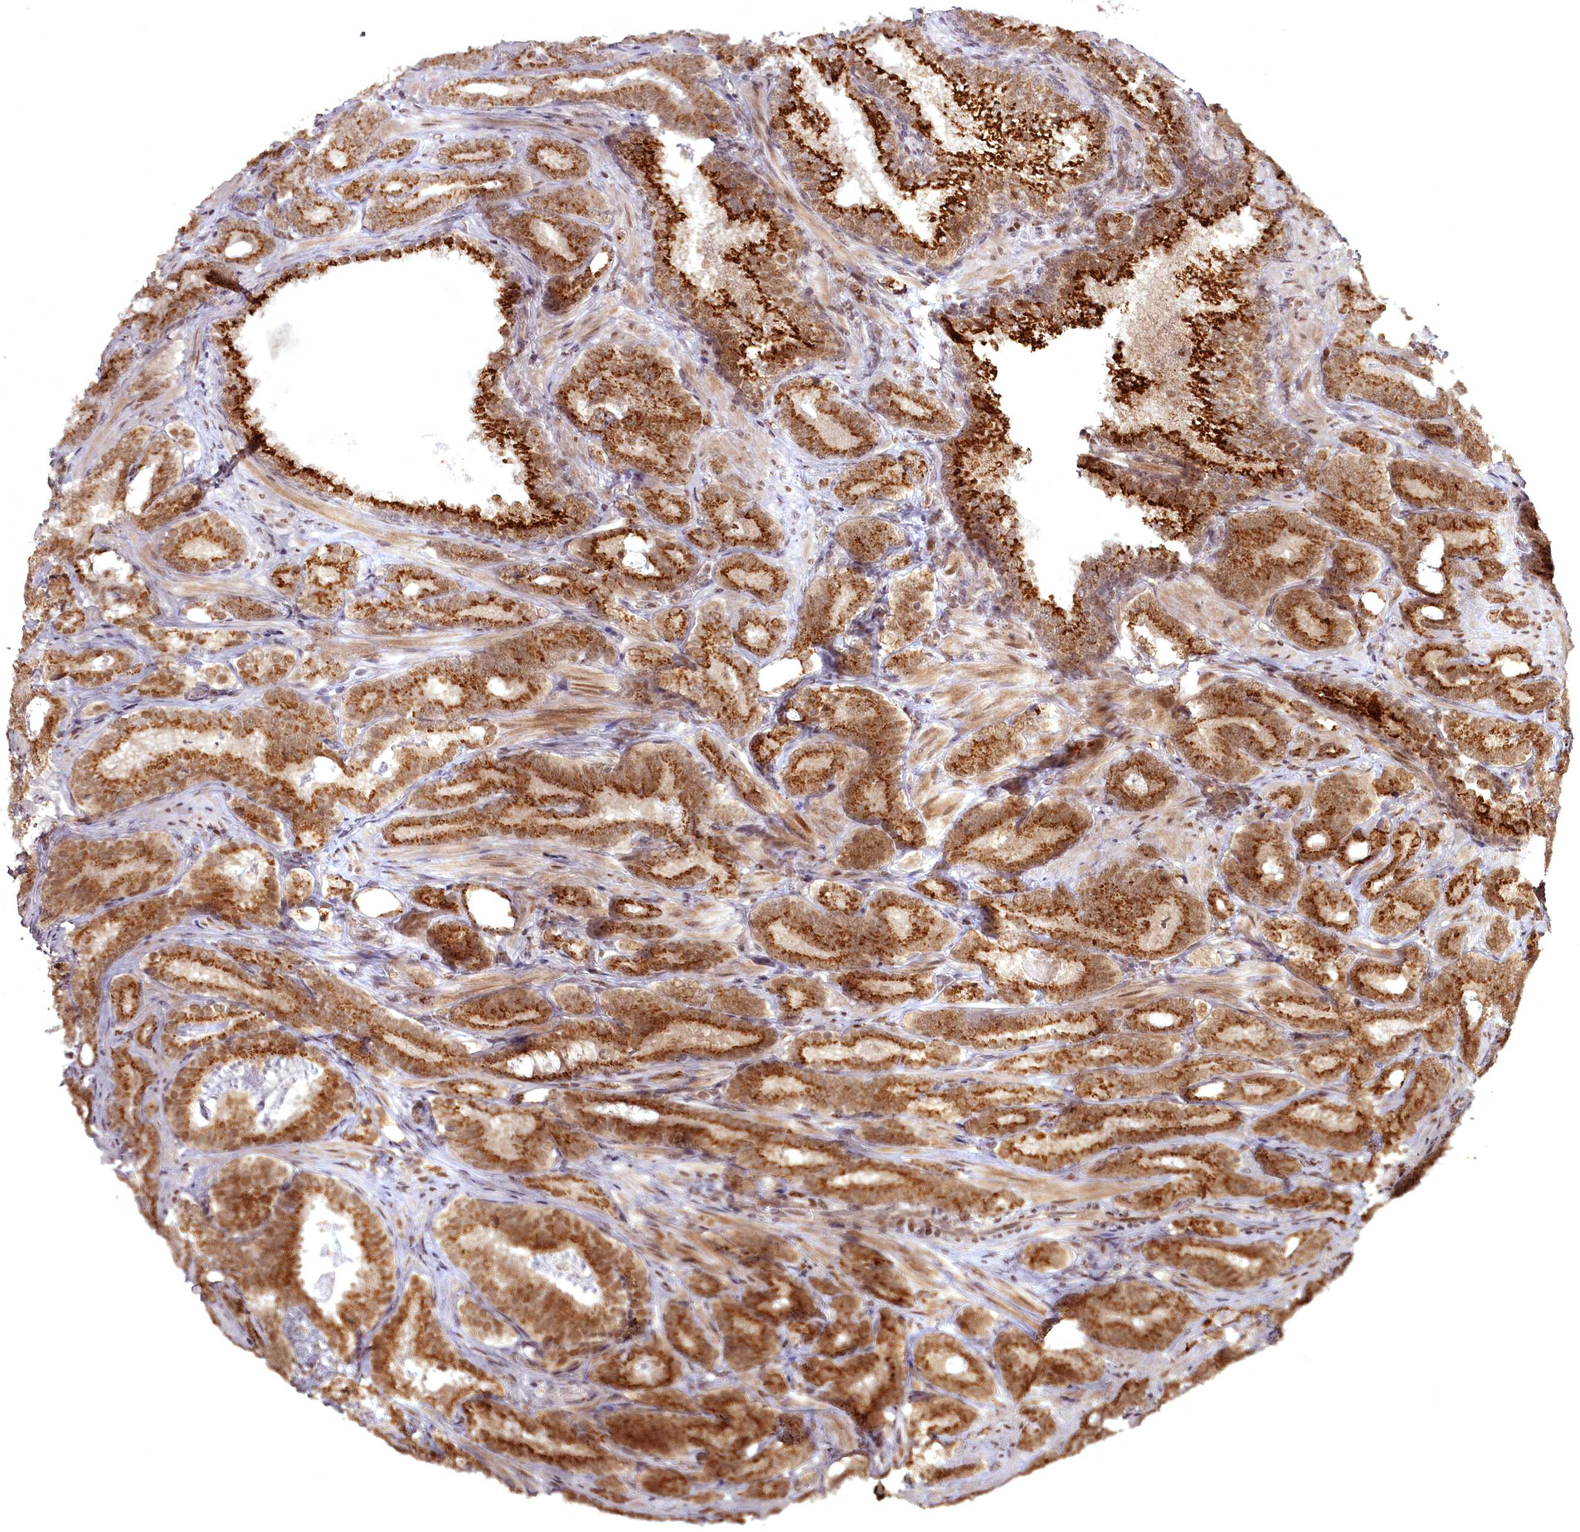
{"staining": {"intensity": "moderate", "quantity": ">75%", "location": "cytoplasmic/membranous,nuclear"}, "tissue": "prostate cancer", "cell_type": "Tumor cells", "image_type": "cancer", "snomed": [{"axis": "morphology", "description": "Adenocarcinoma, Low grade"}, {"axis": "topography", "description": "Prostate"}], "caption": "IHC image of prostate cancer (low-grade adenocarcinoma) stained for a protein (brown), which reveals medium levels of moderate cytoplasmic/membranous and nuclear staining in about >75% of tumor cells.", "gene": "CEP83", "patient": {"sex": "male", "age": 60}}